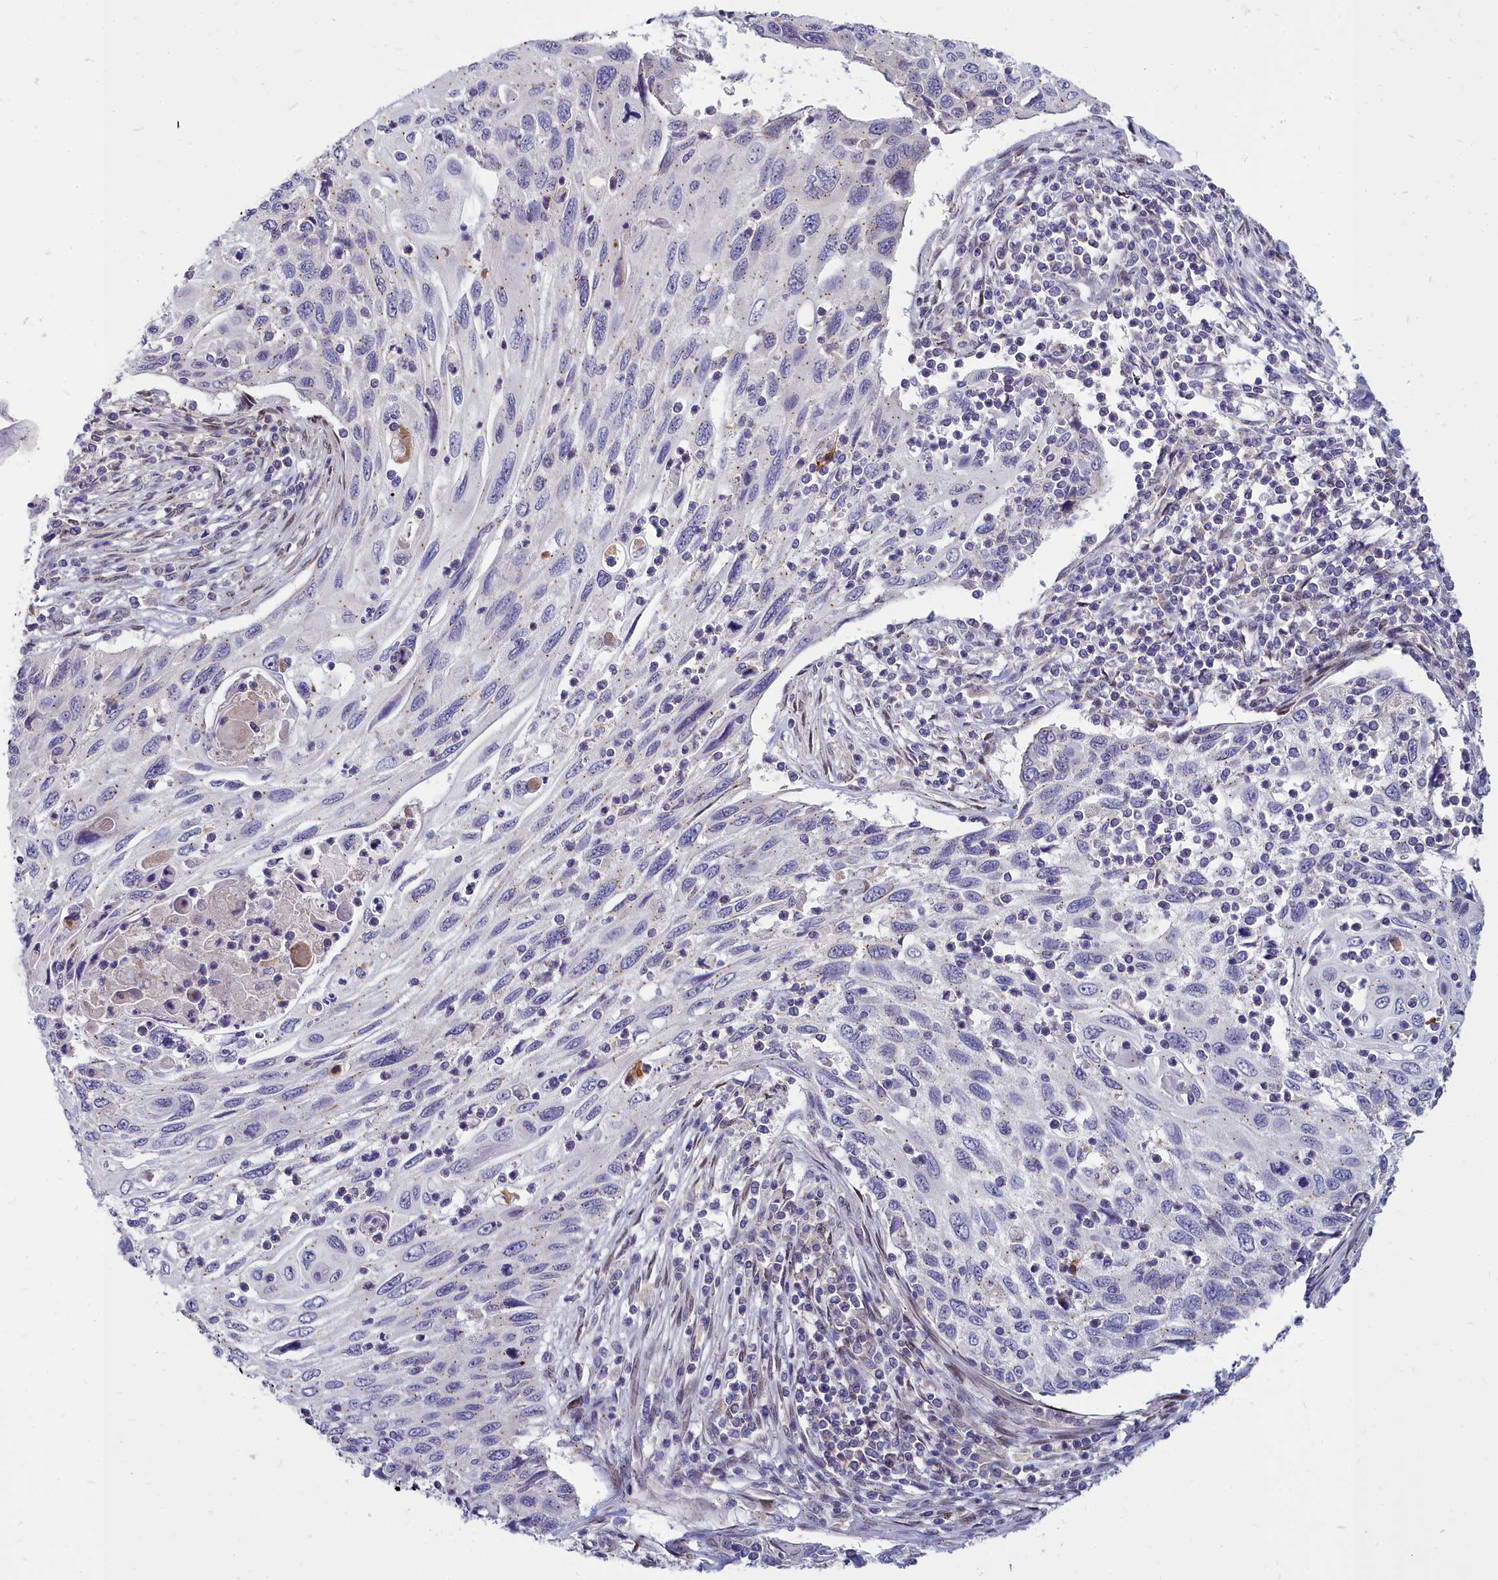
{"staining": {"intensity": "weak", "quantity": "25%-75%", "location": "cytoplasmic/membranous"}, "tissue": "cervical cancer", "cell_type": "Tumor cells", "image_type": "cancer", "snomed": [{"axis": "morphology", "description": "Squamous cell carcinoma, NOS"}, {"axis": "topography", "description": "Cervix"}], "caption": "Immunohistochemical staining of squamous cell carcinoma (cervical) reveals low levels of weak cytoplasmic/membranous protein positivity in about 25%-75% of tumor cells.", "gene": "NOXA1", "patient": {"sex": "female", "age": 70}}